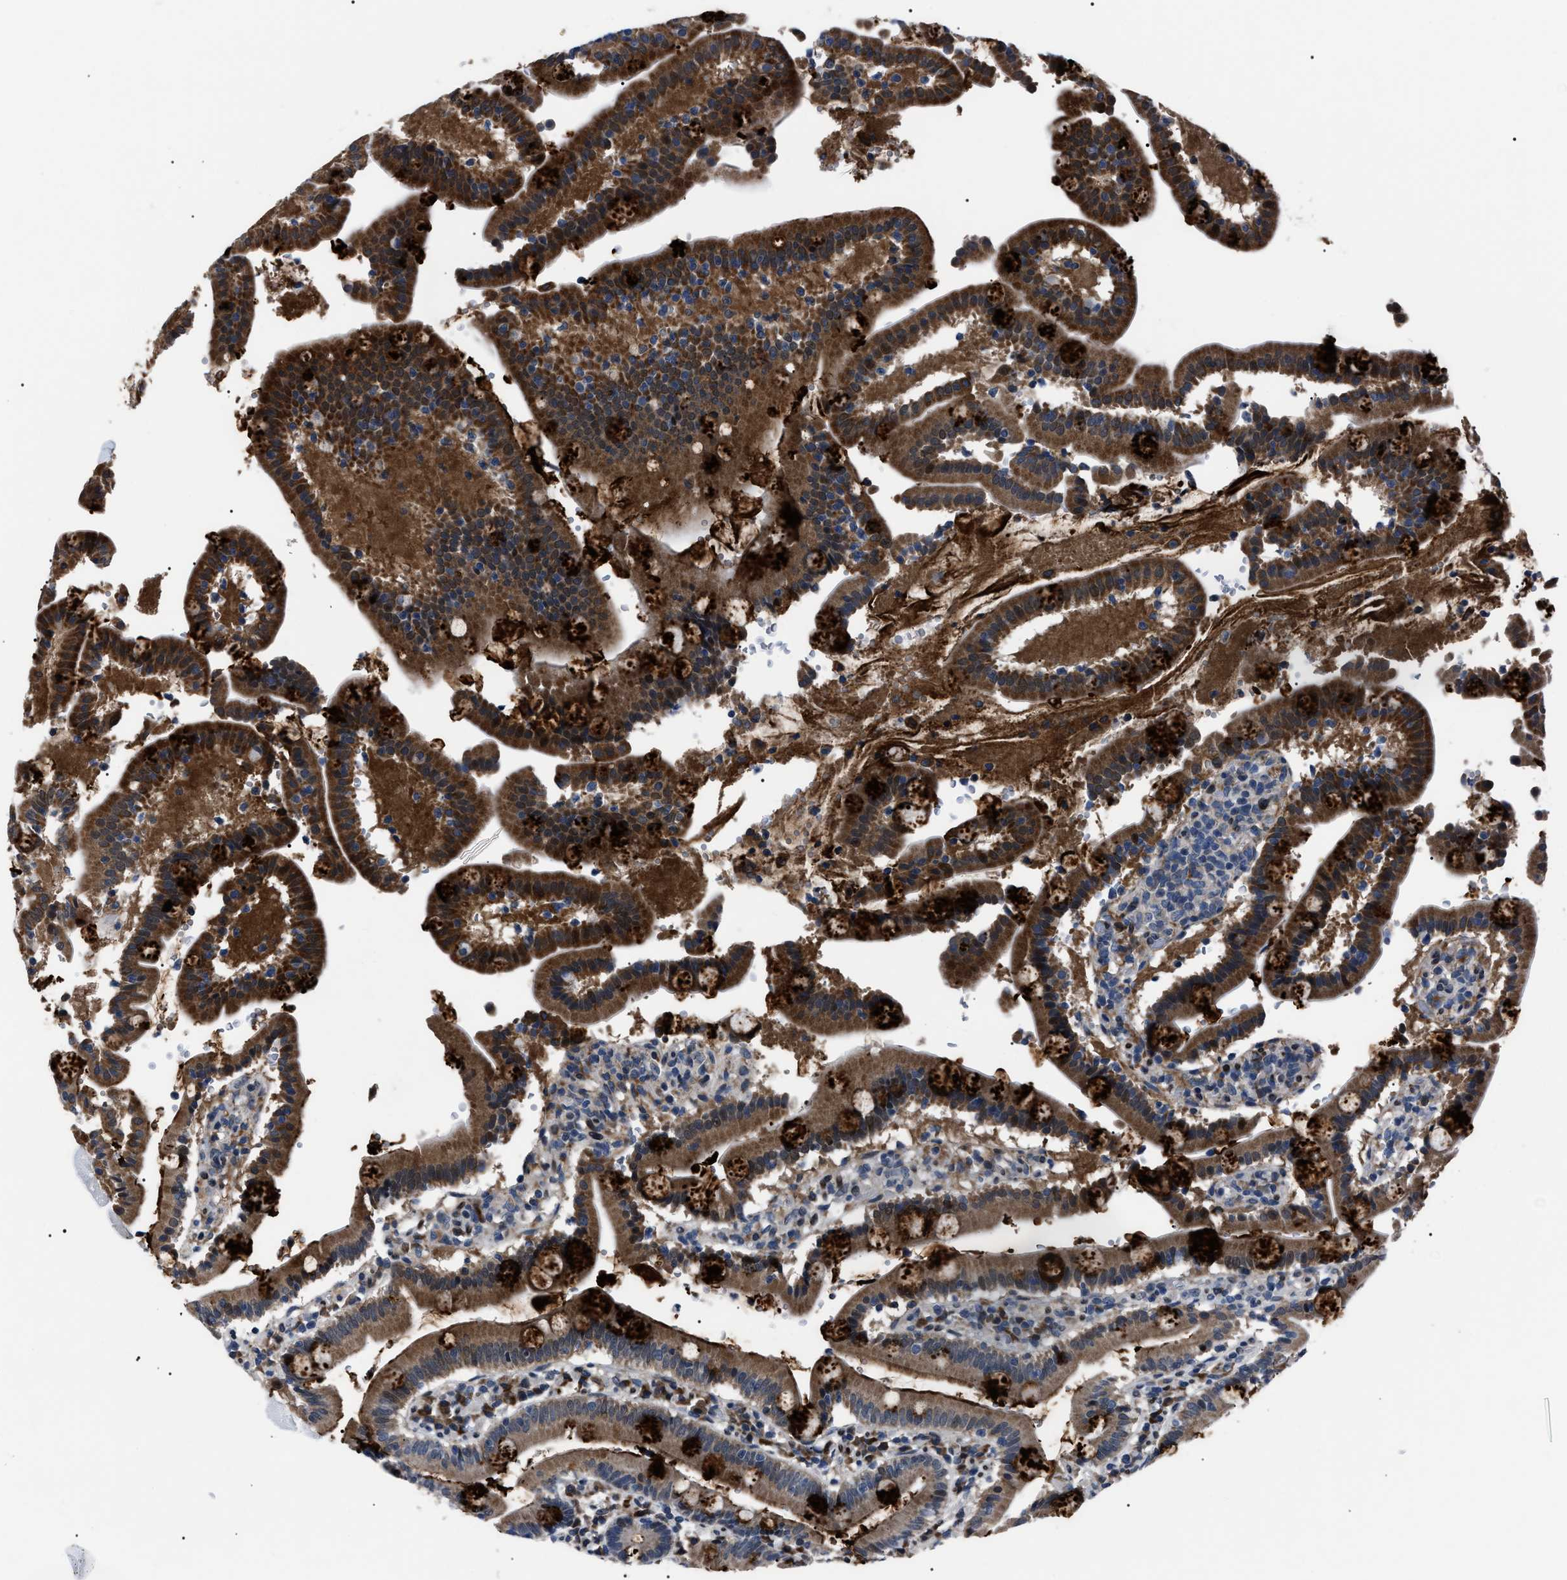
{"staining": {"intensity": "strong", "quantity": ">75%", "location": "cytoplasmic/membranous"}, "tissue": "duodenum", "cell_type": "Glandular cells", "image_type": "normal", "snomed": [{"axis": "morphology", "description": "Normal tissue, NOS"}, {"axis": "topography", "description": "Small intestine, NOS"}], "caption": "Immunohistochemical staining of unremarkable duodenum reveals high levels of strong cytoplasmic/membranous staining in about >75% of glandular cells.", "gene": "LRRC14", "patient": {"sex": "female", "age": 71}}